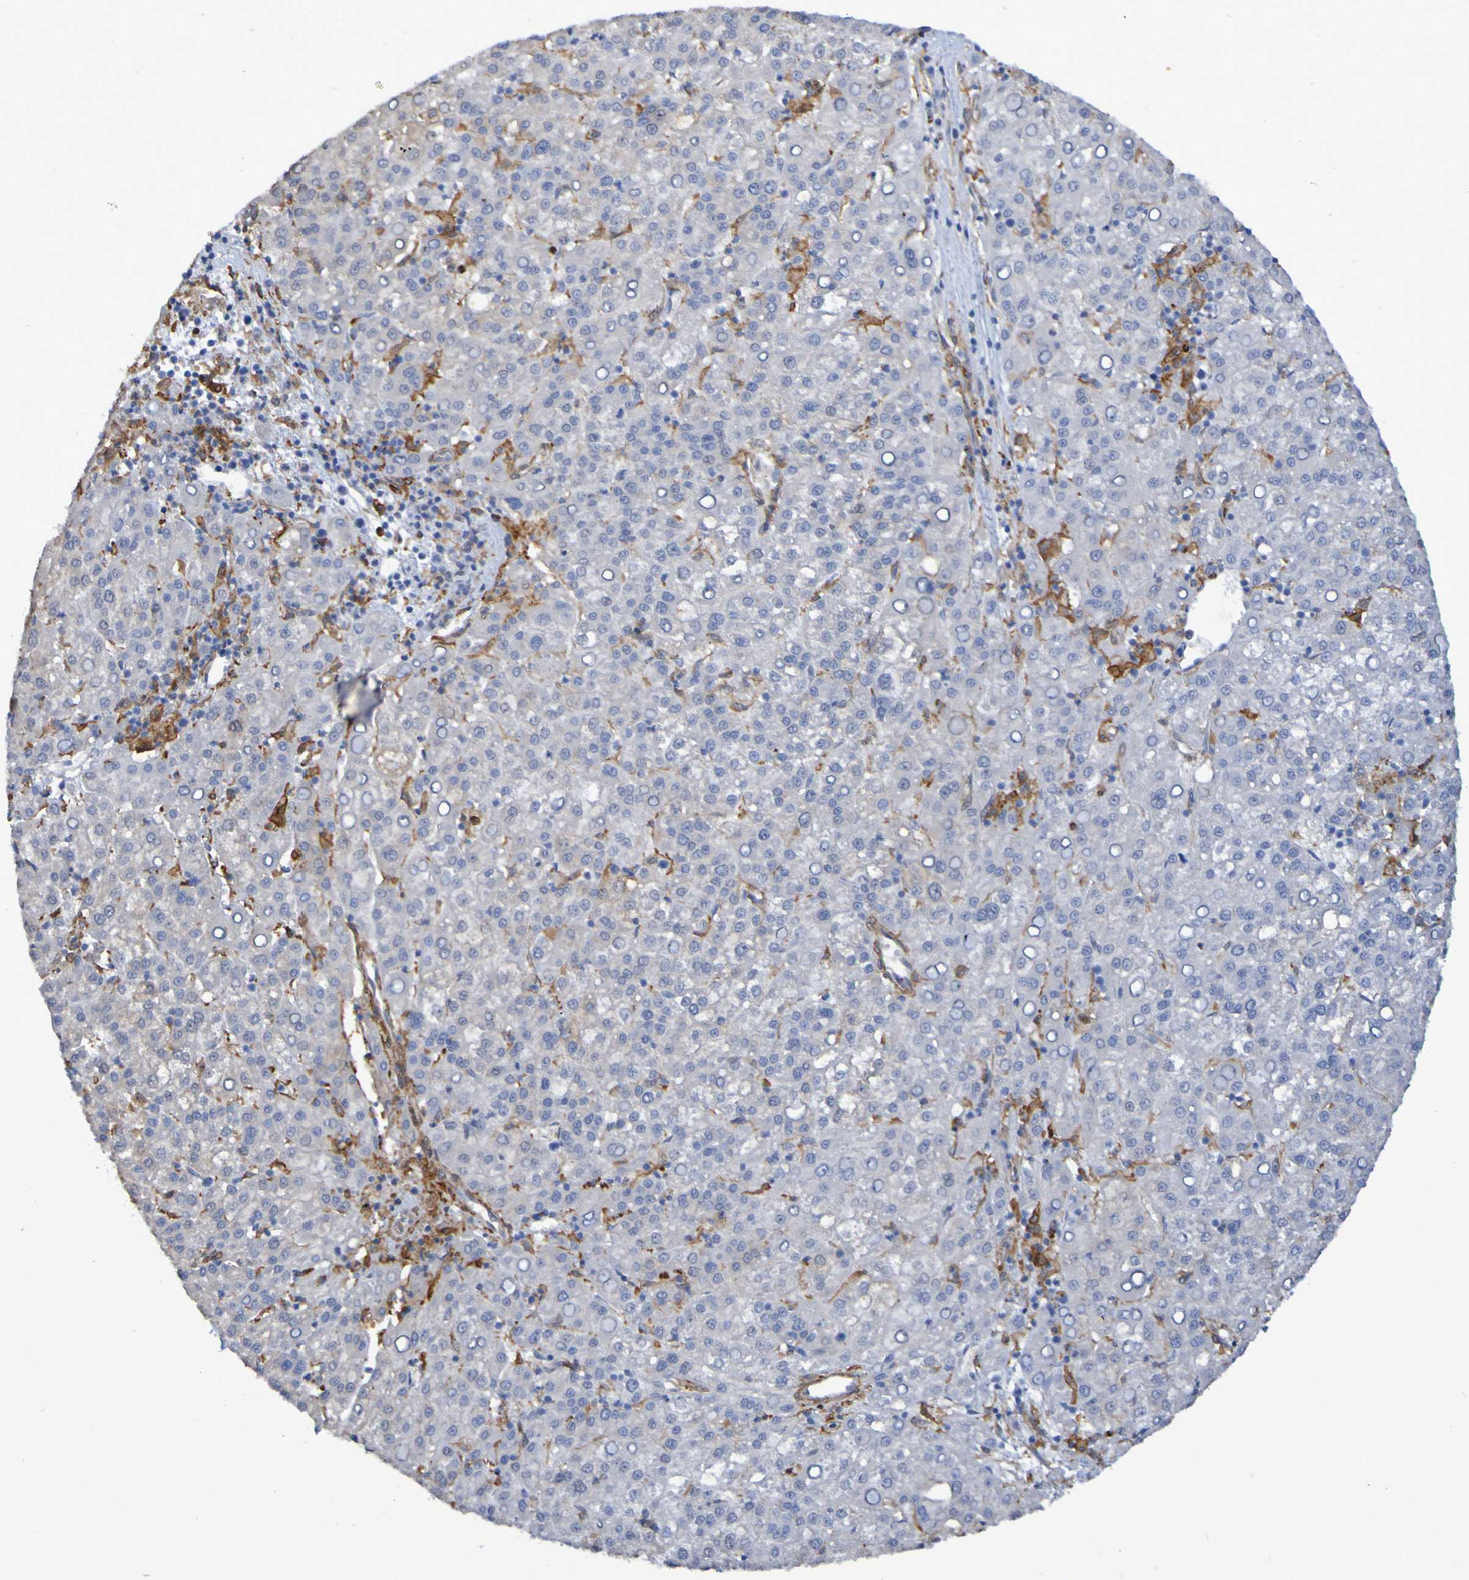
{"staining": {"intensity": "negative", "quantity": "none", "location": "none"}, "tissue": "liver cancer", "cell_type": "Tumor cells", "image_type": "cancer", "snomed": [{"axis": "morphology", "description": "Carcinoma, Hepatocellular, NOS"}, {"axis": "topography", "description": "Liver"}], "caption": "This is an IHC photomicrograph of liver cancer (hepatocellular carcinoma). There is no positivity in tumor cells.", "gene": "SCRG1", "patient": {"sex": "female", "age": 58}}